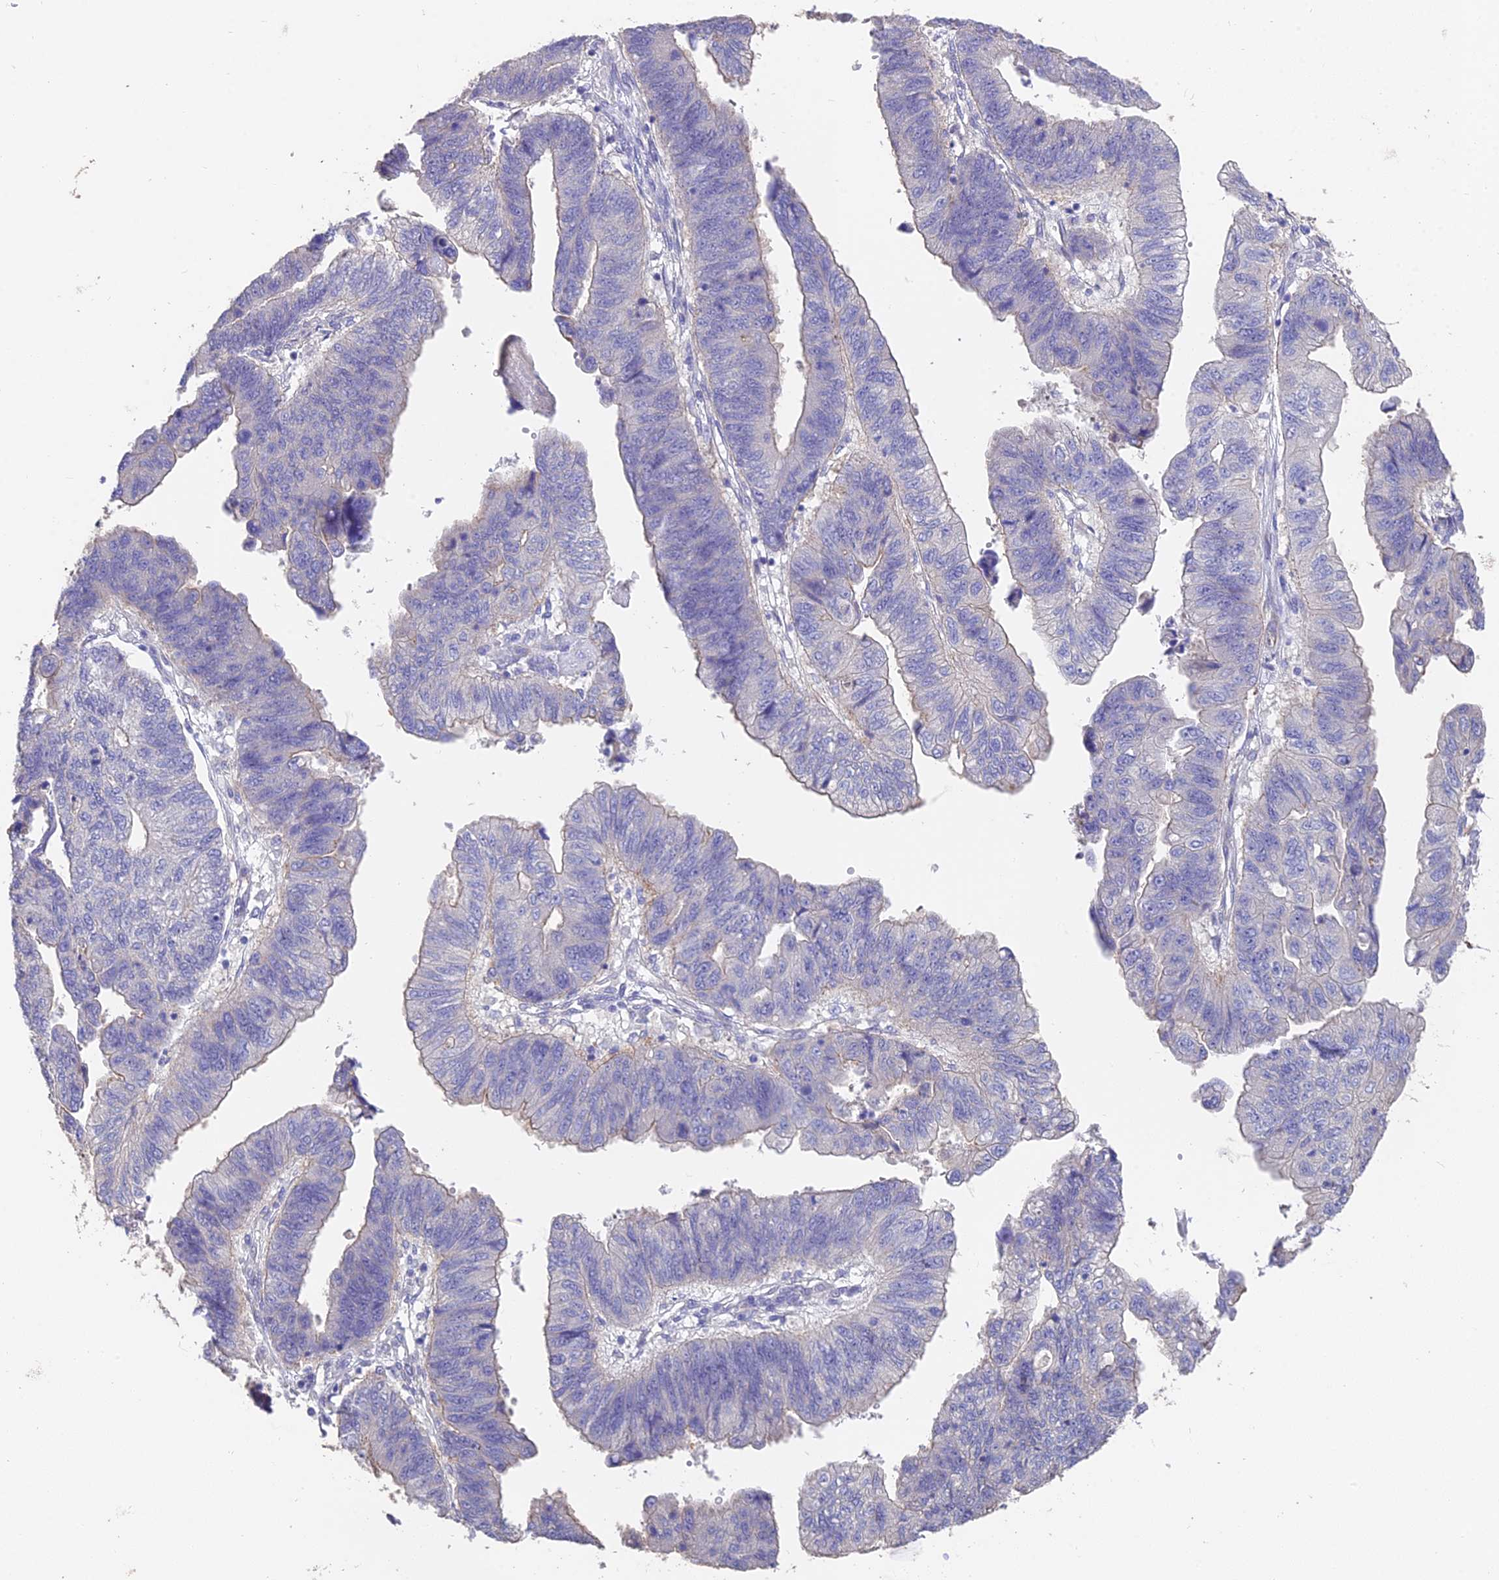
{"staining": {"intensity": "weak", "quantity": "<25%", "location": "cytoplasmic/membranous"}, "tissue": "stomach cancer", "cell_type": "Tumor cells", "image_type": "cancer", "snomed": [{"axis": "morphology", "description": "Adenocarcinoma, NOS"}, {"axis": "topography", "description": "Stomach"}], "caption": "IHC of human stomach cancer reveals no expression in tumor cells. Brightfield microscopy of immunohistochemistry stained with DAB (brown) and hematoxylin (blue), captured at high magnification.", "gene": "FAM168B", "patient": {"sex": "male", "age": 59}}